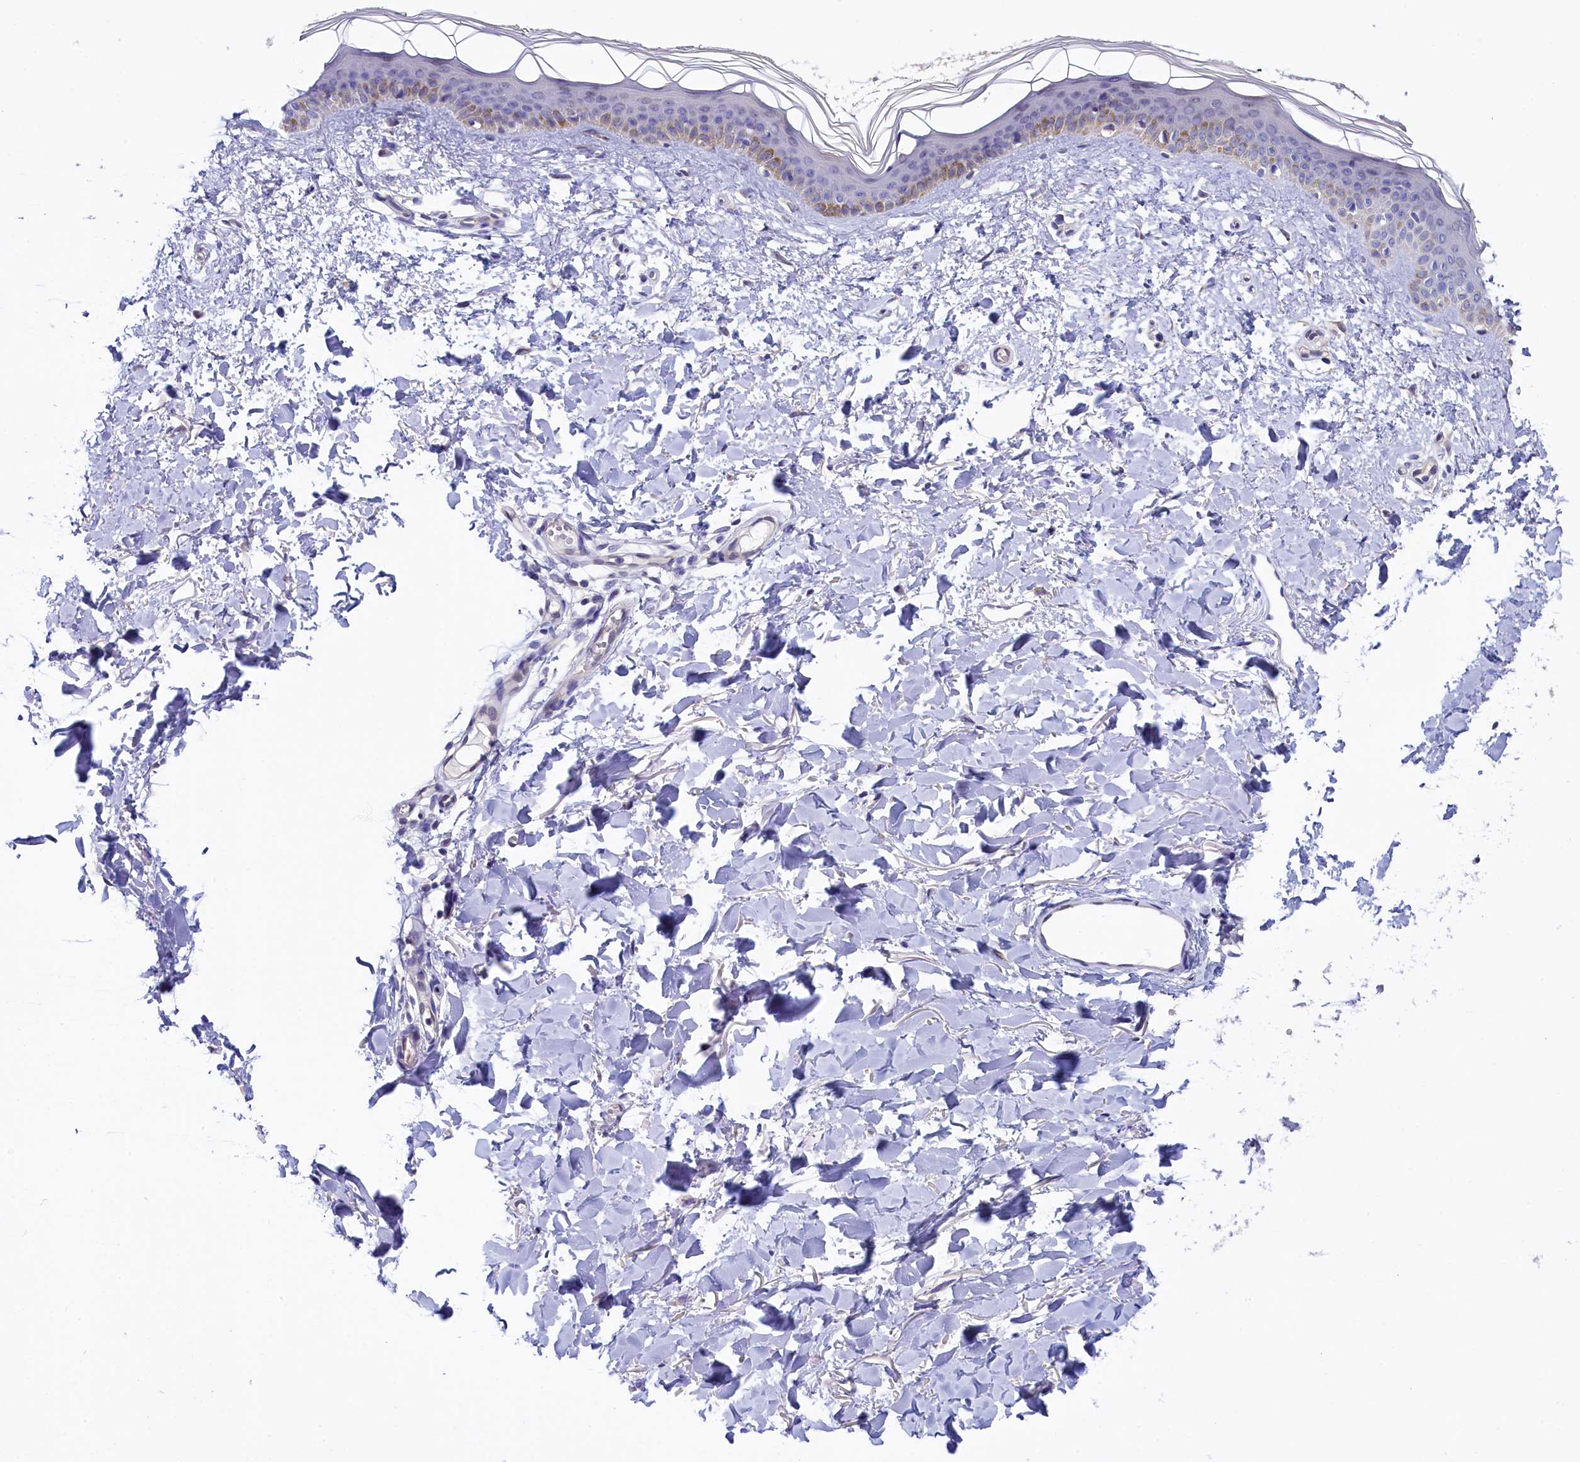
{"staining": {"intensity": "negative", "quantity": "none", "location": "none"}, "tissue": "skin", "cell_type": "Fibroblasts", "image_type": "normal", "snomed": [{"axis": "morphology", "description": "Normal tissue, NOS"}, {"axis": "topography", "description": "Skin"}], "caption": "Immunohistochemistry (IHC) histopathology image of benign skin: human skin stained with DAB displays no significant protein staining in fibroblasts.", "gene": "C11orf54", "patient": {"sex": "female", "age": 58}}